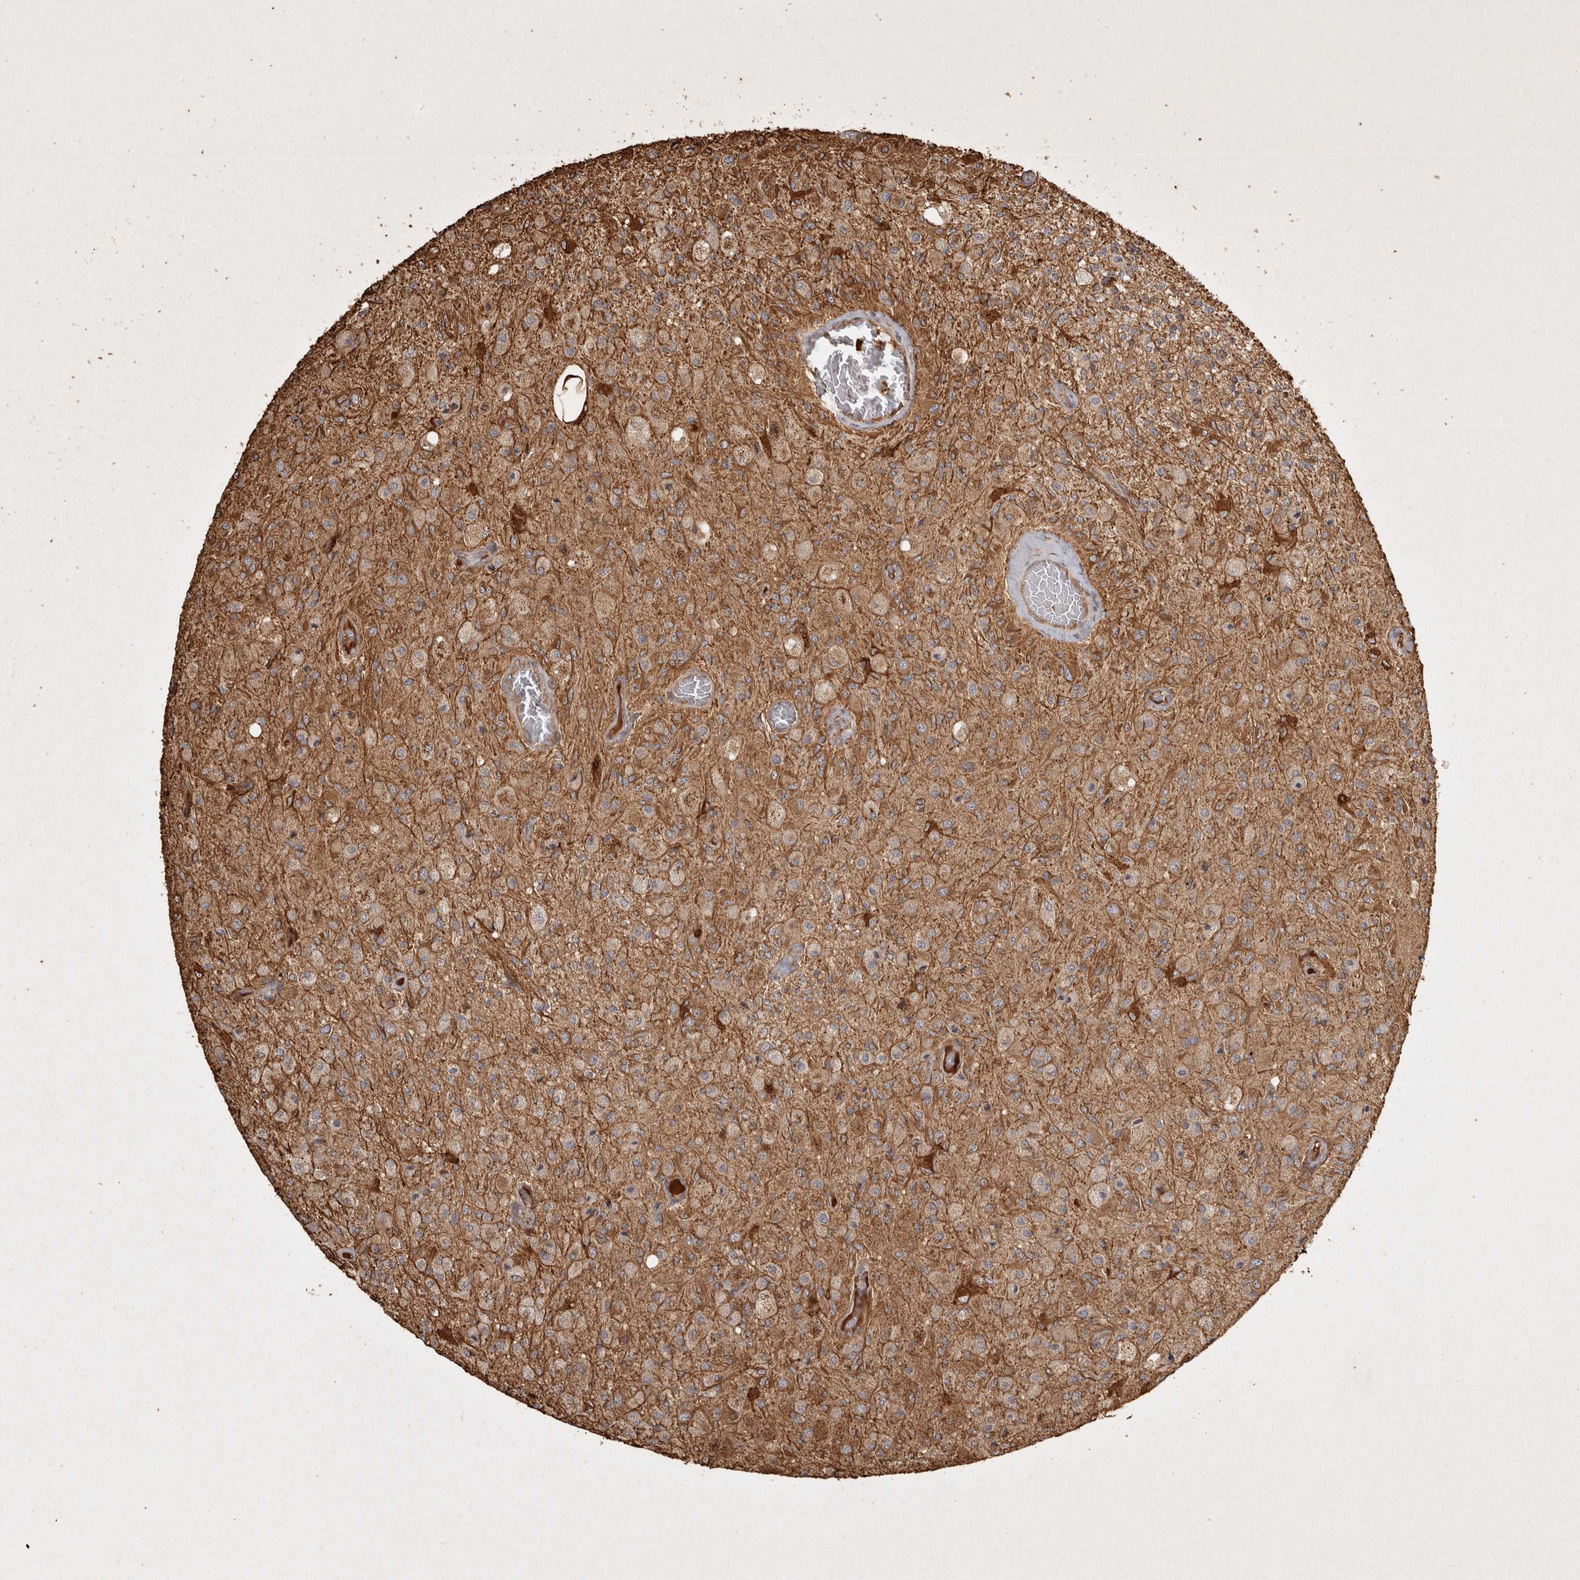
{"staining": {"intensity": "moderate", "quantity": ">75%", "location": "cytoplasmic/membranous"}, "tissue": "glioma", "cell_type": "Tumor cells", "image_type": "cancer", "snomed": [{"axis": "morphology", "description": "Normal tissue, NOS"}, {"axis": "morphology", "description": "Glioma, malignant, High grade"}, {"axis": "topography", "description": "Cerebral cortex"}], "caption": "This micrograph reveals IHC staining of malignant glioma (high-grade), with medium moderate cytoplasmic/membranous expression in about >75% of tumor cells.", "gene": "CAMSAP2", "patient": {"sex": "male", "age": 77}}